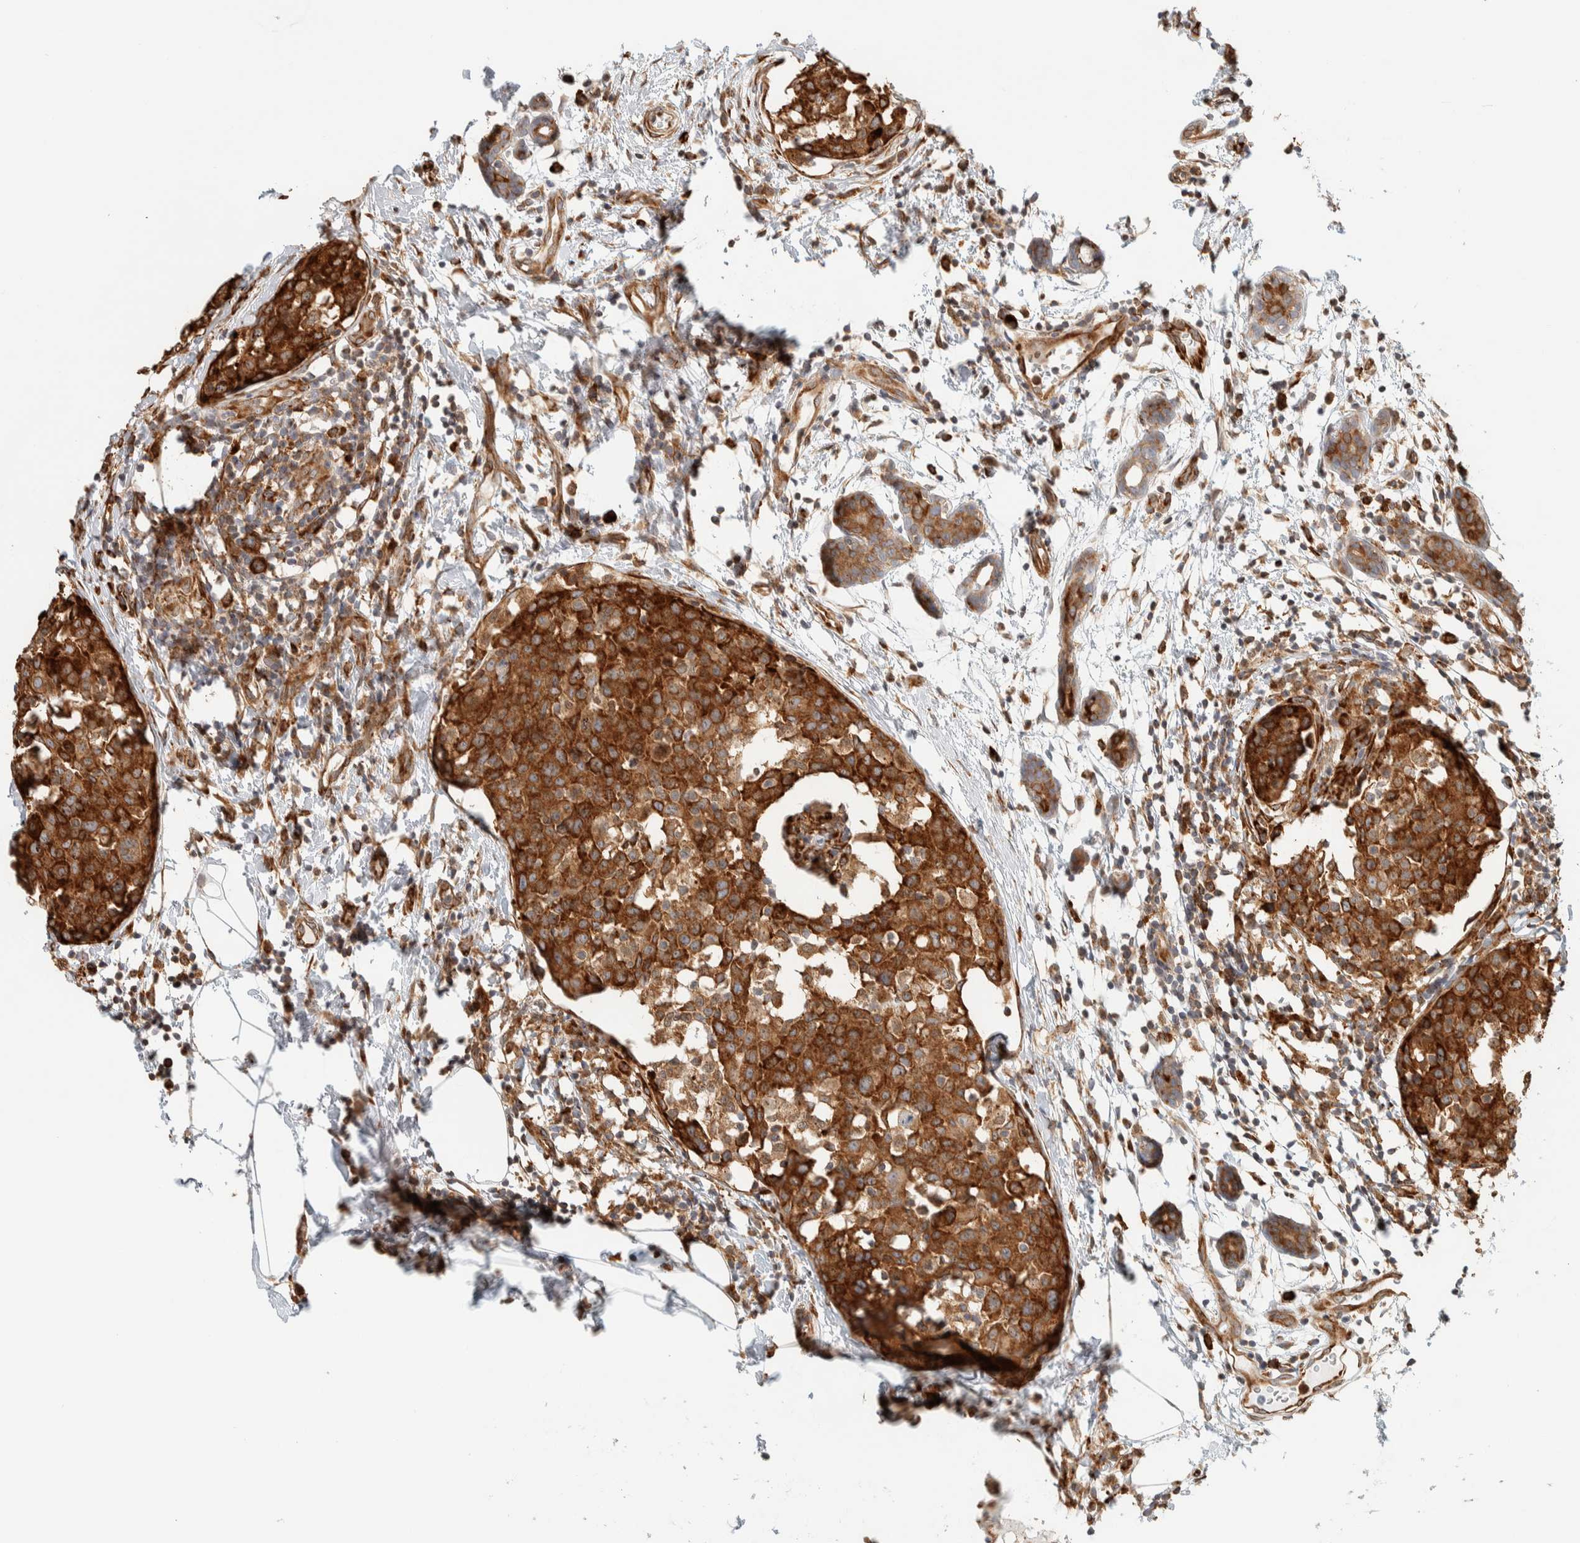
{"staining": {"intensity": "strong", "quantity": ">75%", "location": "cytoplasmic/membranous"}, "tissue": "breast cancer", "cell_type": "Tumor cells", "image_type": "cancer", "snomed": [{"axis": "morphology", "description": "Normal tissue, NOS"}, {"axis": "morphology", "description": "Duct carcinoma"}, {"axis": "topography", "description": "Breast"}], "caption": "This is an image of immunohistochemistry (IHC) staining of breast invasive ductal carcinoma, which shows strong staining in the cytoplasmic/membranous of tumor cells.", "gene": "LLGL2", "patient": {"sex": "female", "age": 37}}